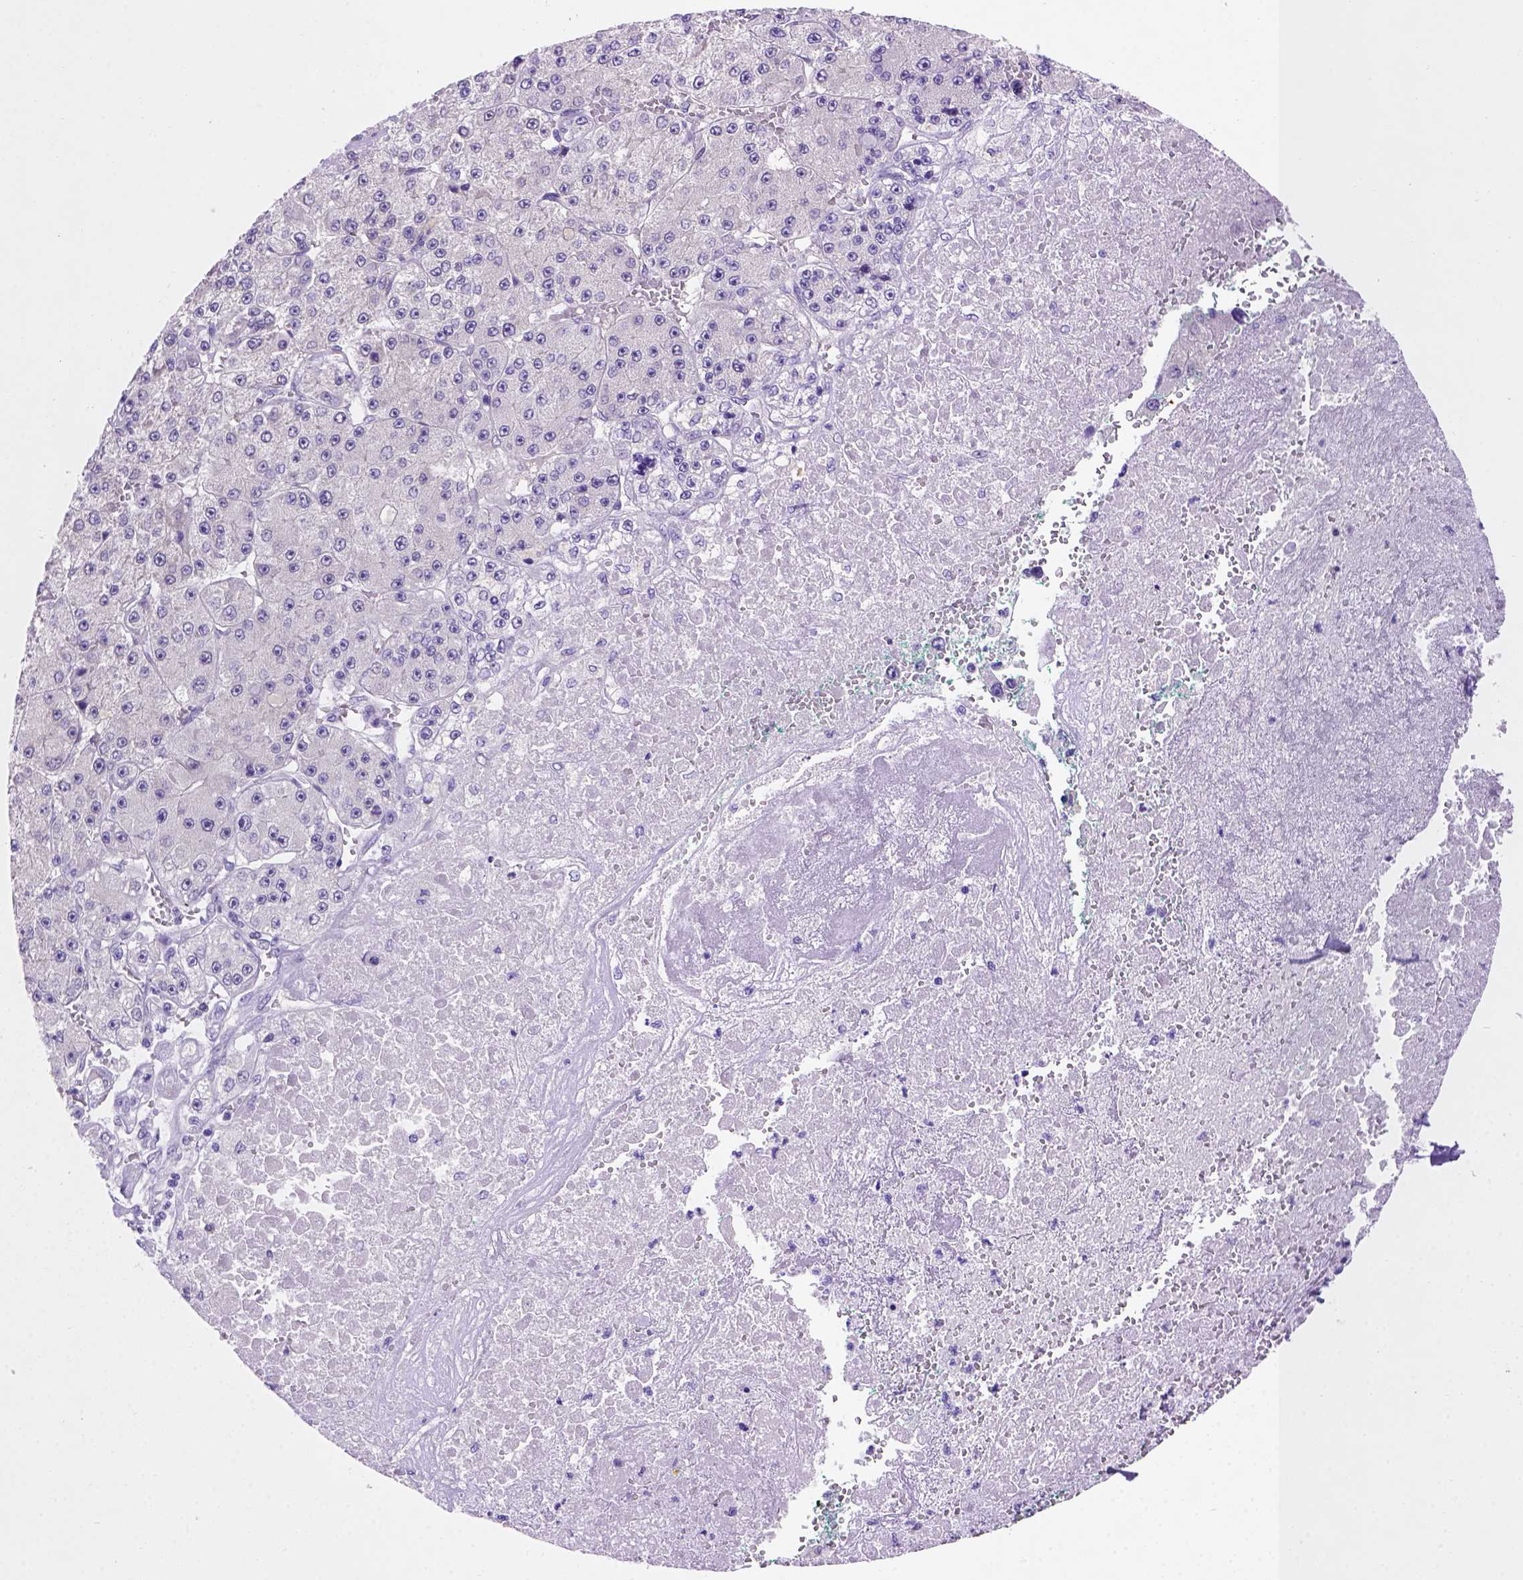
{"staining": {"intensity": "negative", "quantity": "none", "location": "none"}, "tissue": "liver cancer", "cell_type": "Tumor cells", "image_type": "cancer", "snomed": [{"axis": "morphology", "description": "Carcinoma, Hepatocellular, NOS"}, {"axis": "topography", "description": "Liver"}], "caption": "A high-resolution image shows IHC staining of liver hepatocellular carcinoma, which exhibits no significant staining in tumor cells.", "gene": "FAM81B", "patient": {"sex": "female", "age": 73}}